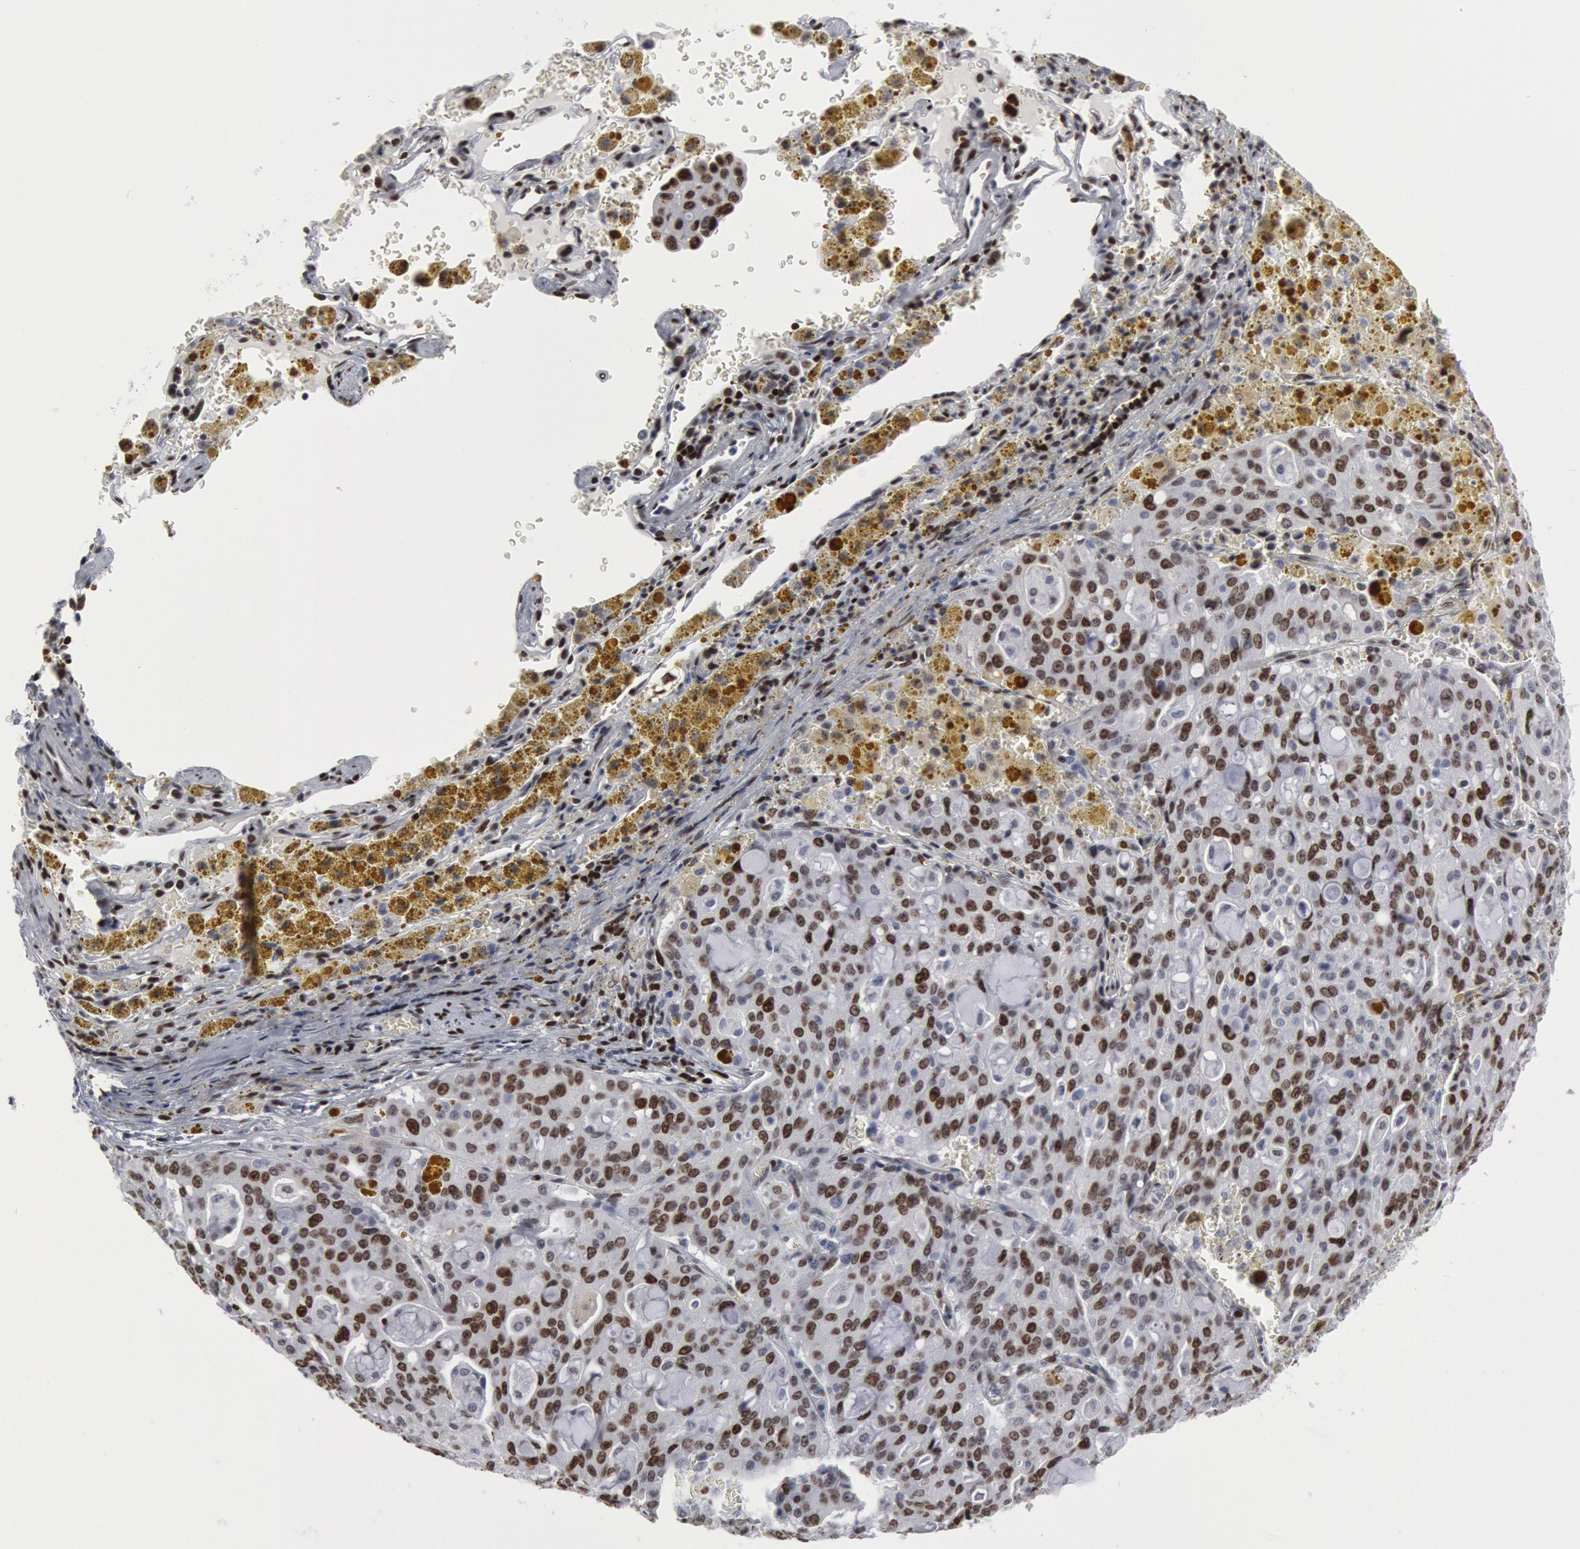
{"staining": {"intensity": "weak", "quantity": "25%-75%", "location": "nuclear"}, "tissue": "lung cancer", "cell_type": "Tumor cells", "image_type": "cancer", "snomed": [{"axis": "morphology", "description": "Adenocarcinoma, NOS"}, {"axis": "topography", "description": "Lung"}], "caption": "Lung cancer (adenocarcinoma) stained with immunohistochemistry (IHC) reveals weak nuclear expression in about 25%-75% of tumor cells. The staining was performed using DAB to visualize the protein expression in brown, while the nuclei were stained in blue with hematoxylin (Magnification: 20x).", "gene": "MECP2", "patient": {"sex": "female", "age": 44}}